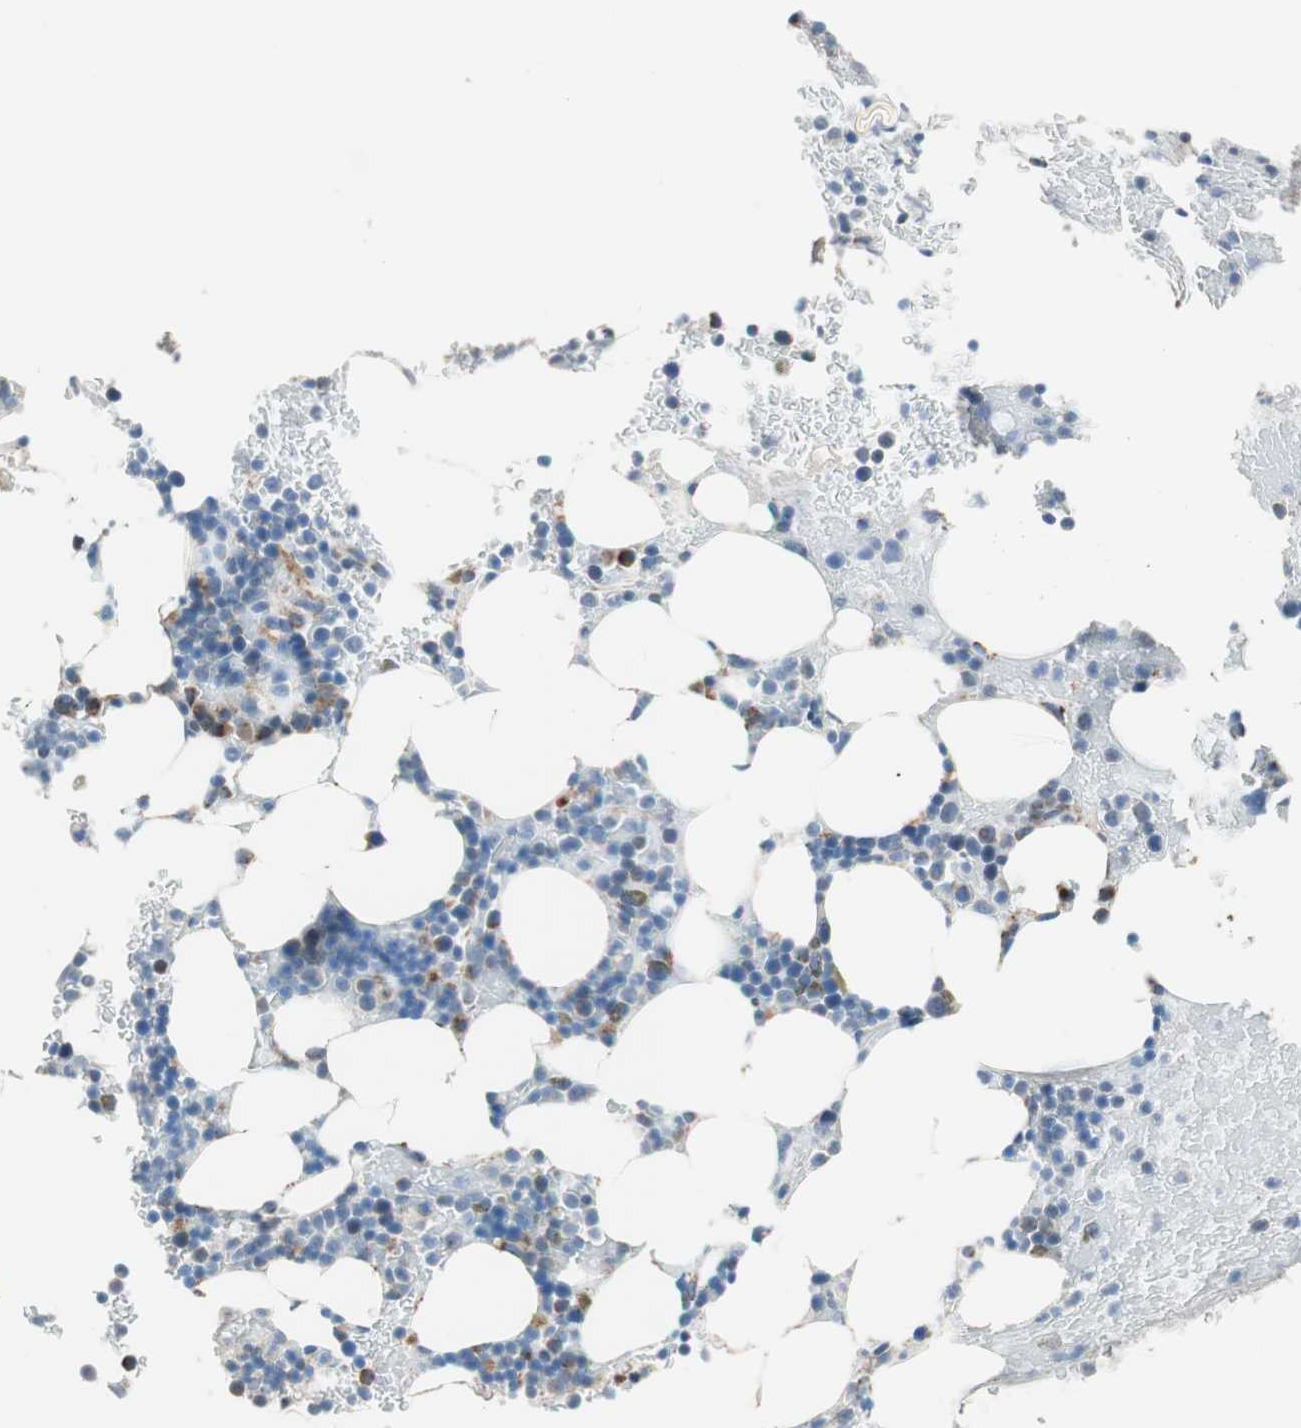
{"staining": {"intensity": "strong", "quantity": "<25%", "location": "cytoplasmic/membranous"}, "tissue": "bone marrow", "cell_type": "Hematopoietic cells", "image_type": "normal", "snomed": [{"axis": "morphology", "description": "Normal tissue, NOS"}, {"axis": "topography", "description": "Bone marrow"}], "caption": "Protein staining reveals strong cytoplasmic/membranous expression in approximately <25% of hematopoietic cells in normal bone marrow.", "gene": "PCSK4", "patient": {"sex": "female", "age": 73}}